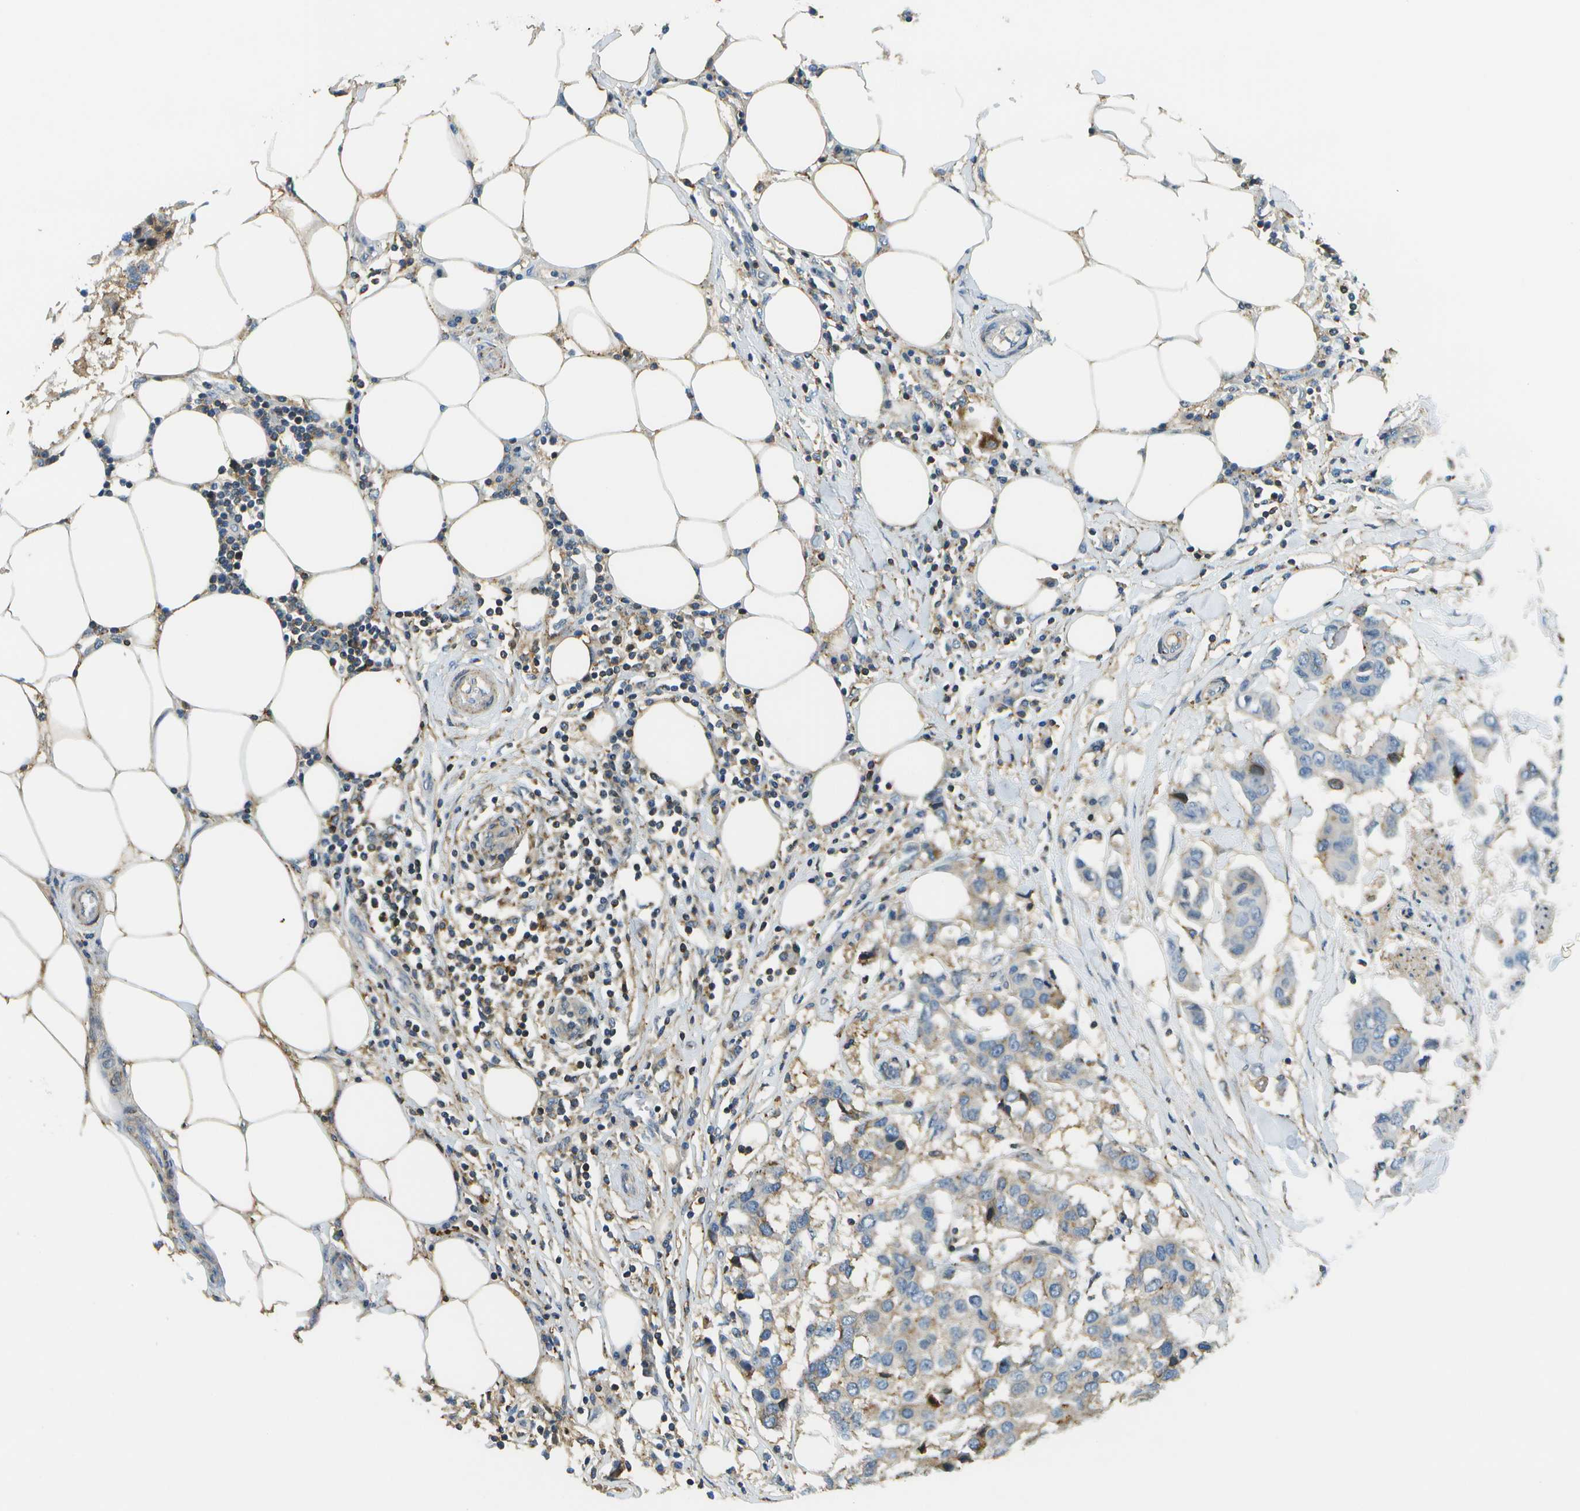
{"staining": {"intensity": "weak", "quantity": "<25%", "location": "cytoplasmic/membranous"}, "tissue": "breast cancer", "cell_type": "Tumor cells", "image_type": "cancer", "snomed": [{"axis": "morphology", "description": "Duct carcinoma"}, {"axis": "topography", "description": "Breast"}], "caption": "High power microscopy micrograph of an IHC micrograph of breast cancer, revealing no significant expression in tumor cells.", "gene": "LRRC66", "patient": {"sex": "female", "age": 80}}